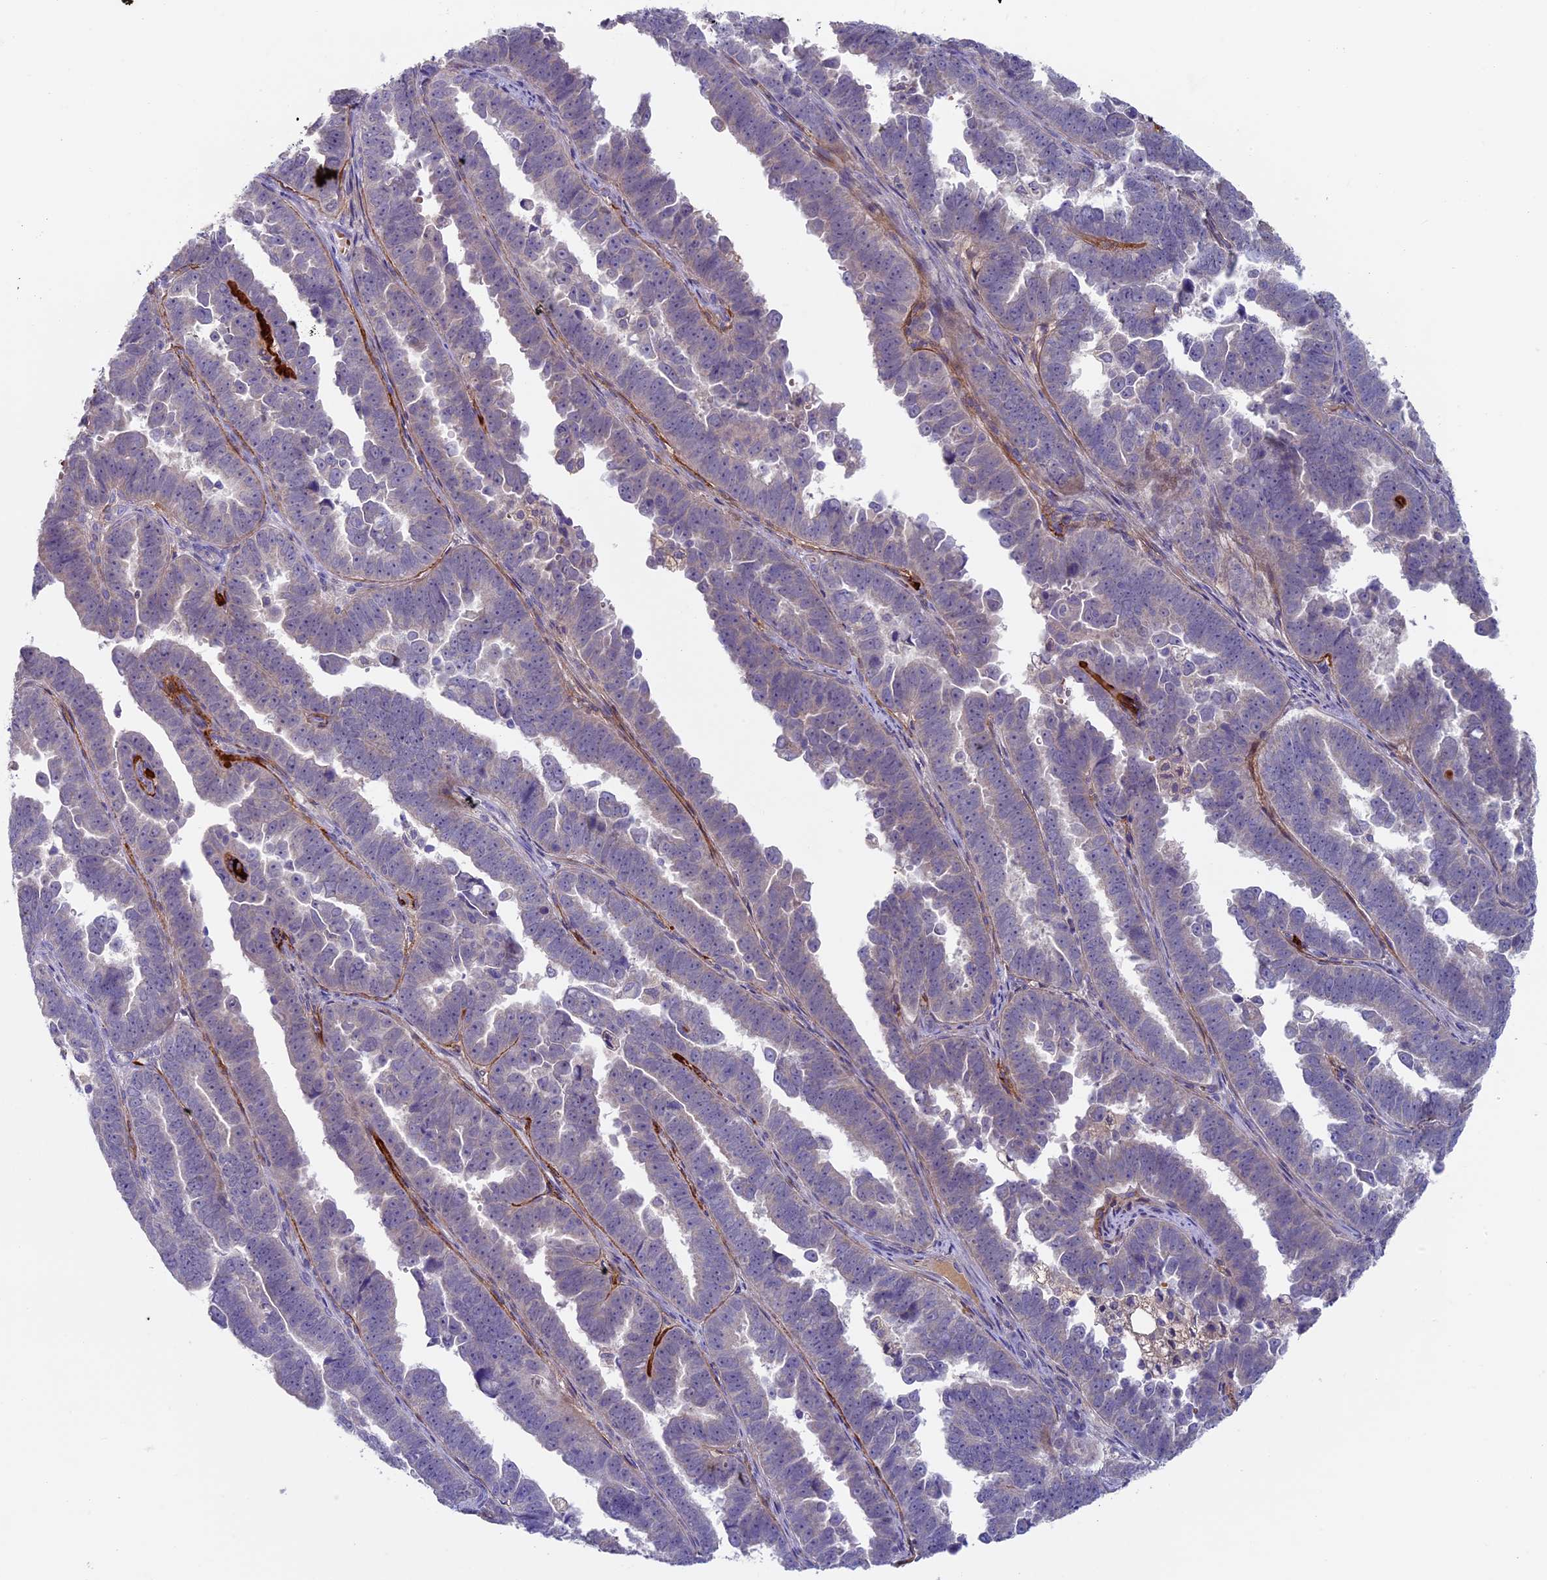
{"staining": {"intensity": "negative", "quantity": "none", "location": "none"}, "tissue": "endometrial cancer", "cell_type": "Tumor cells", "image_type": "cancer", "snomed": [{"axis": "morphology", "description": "Adenocarcinoma, NOS"}, {"axis": "topography", "description": "Endometrium"}], "caption": "This is an IHC micrograph of endometrial cancer (adenocarcinoma). There is no expression in tumor cells.", "gene": "RCCD1", "patient": {"sex": "female", "age": 75}}